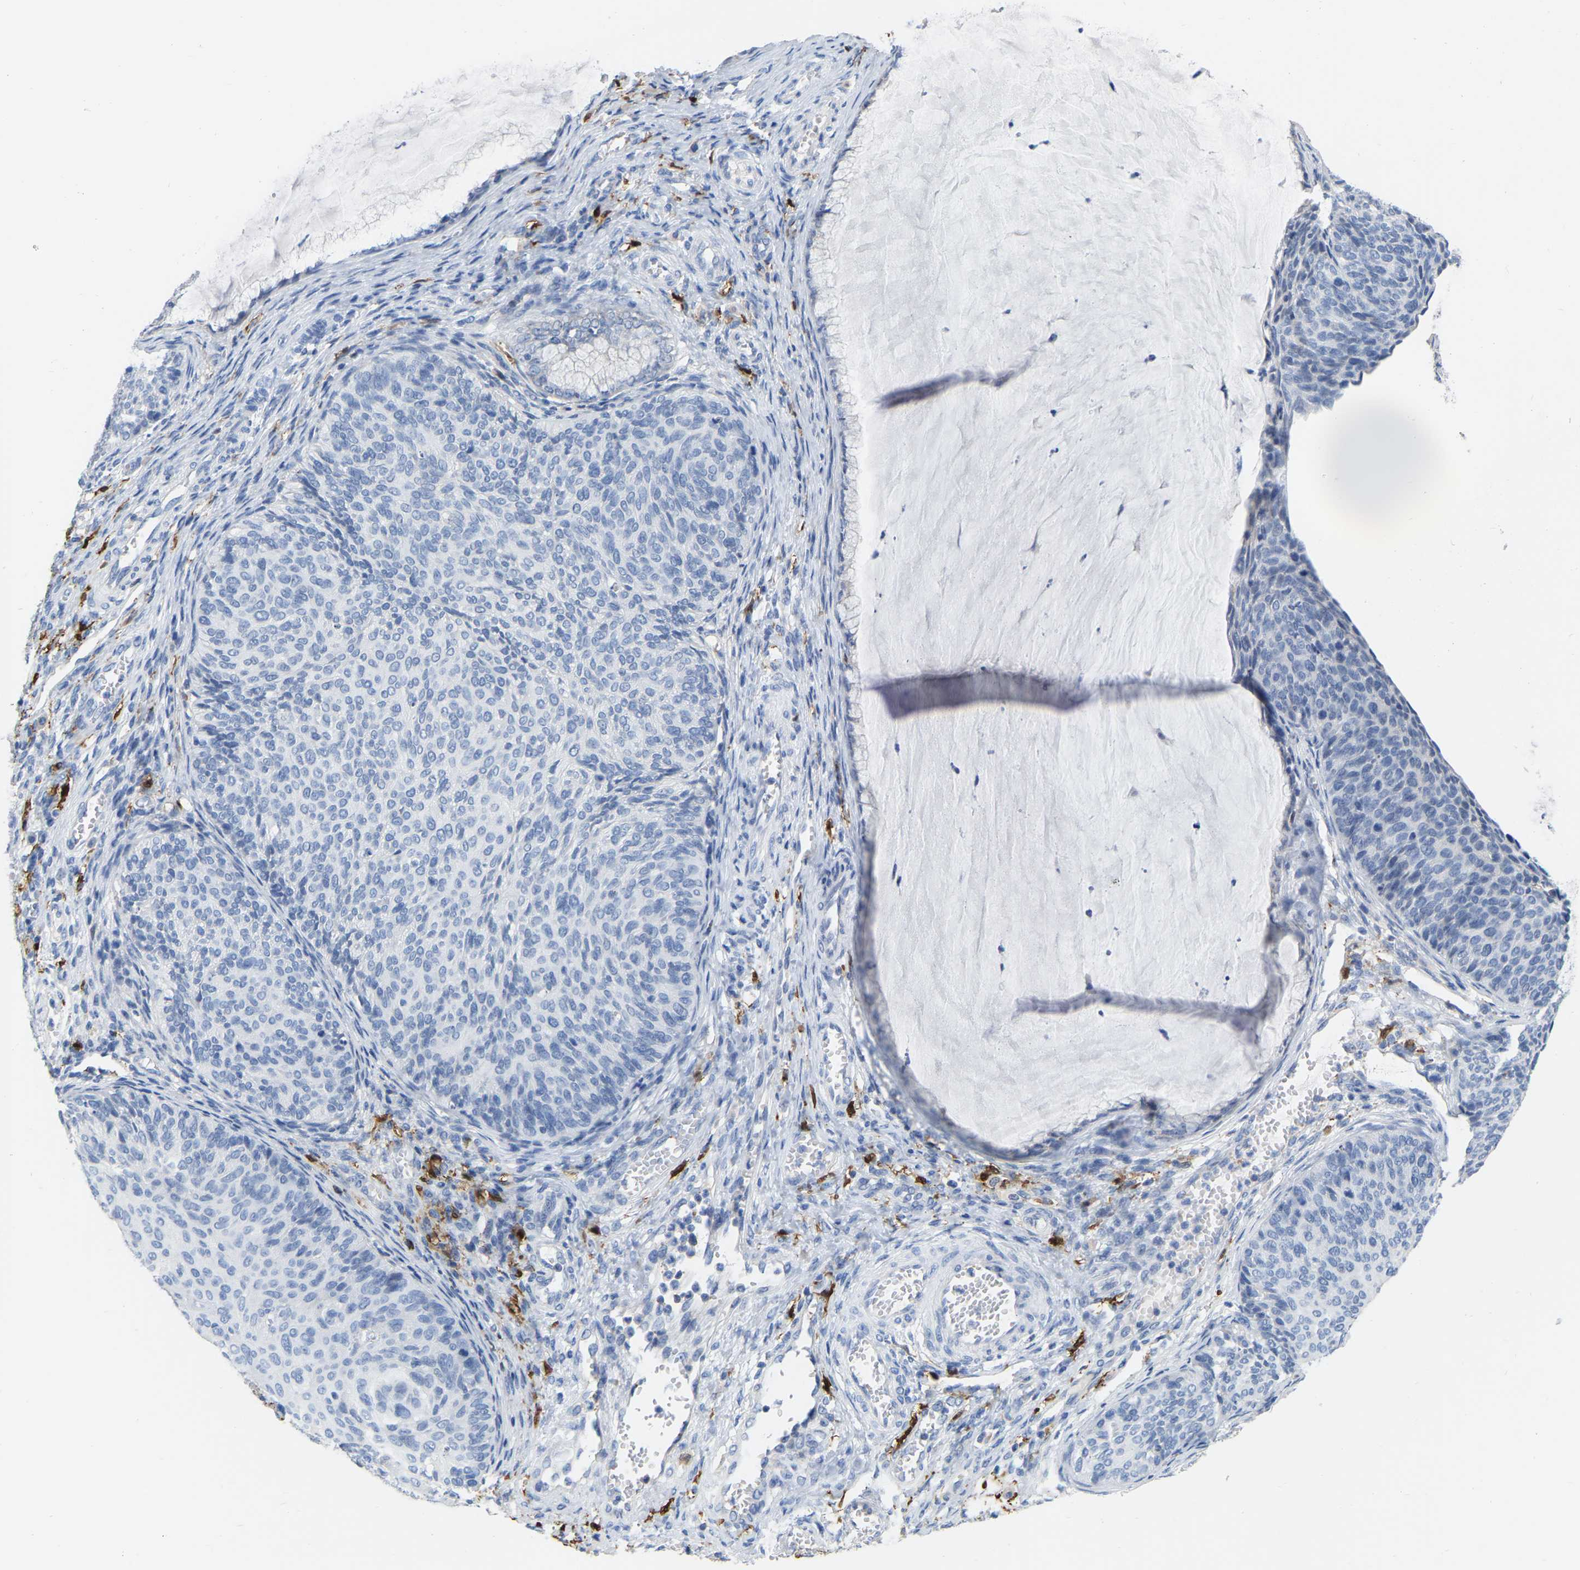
{"staining": {"intensity": "negative", "quantity": "none", "location": "none"}, "tissue": "cervical cancer", "cell_type": "Tumor cells", "image_type": "cancer", "snomed": [{"axis": "morphology", "description": "Squamous cell carcinoma, NOS"}, {"axis": "topography", "description": "Cervix"}], "caption": "IHC image of neoplastic tissue: human cervical cancer stained with DAB displays no significant protein expression in tumor cells.", "gene": "ULBP2", "patient": {"sex": "female", "age": 36}}